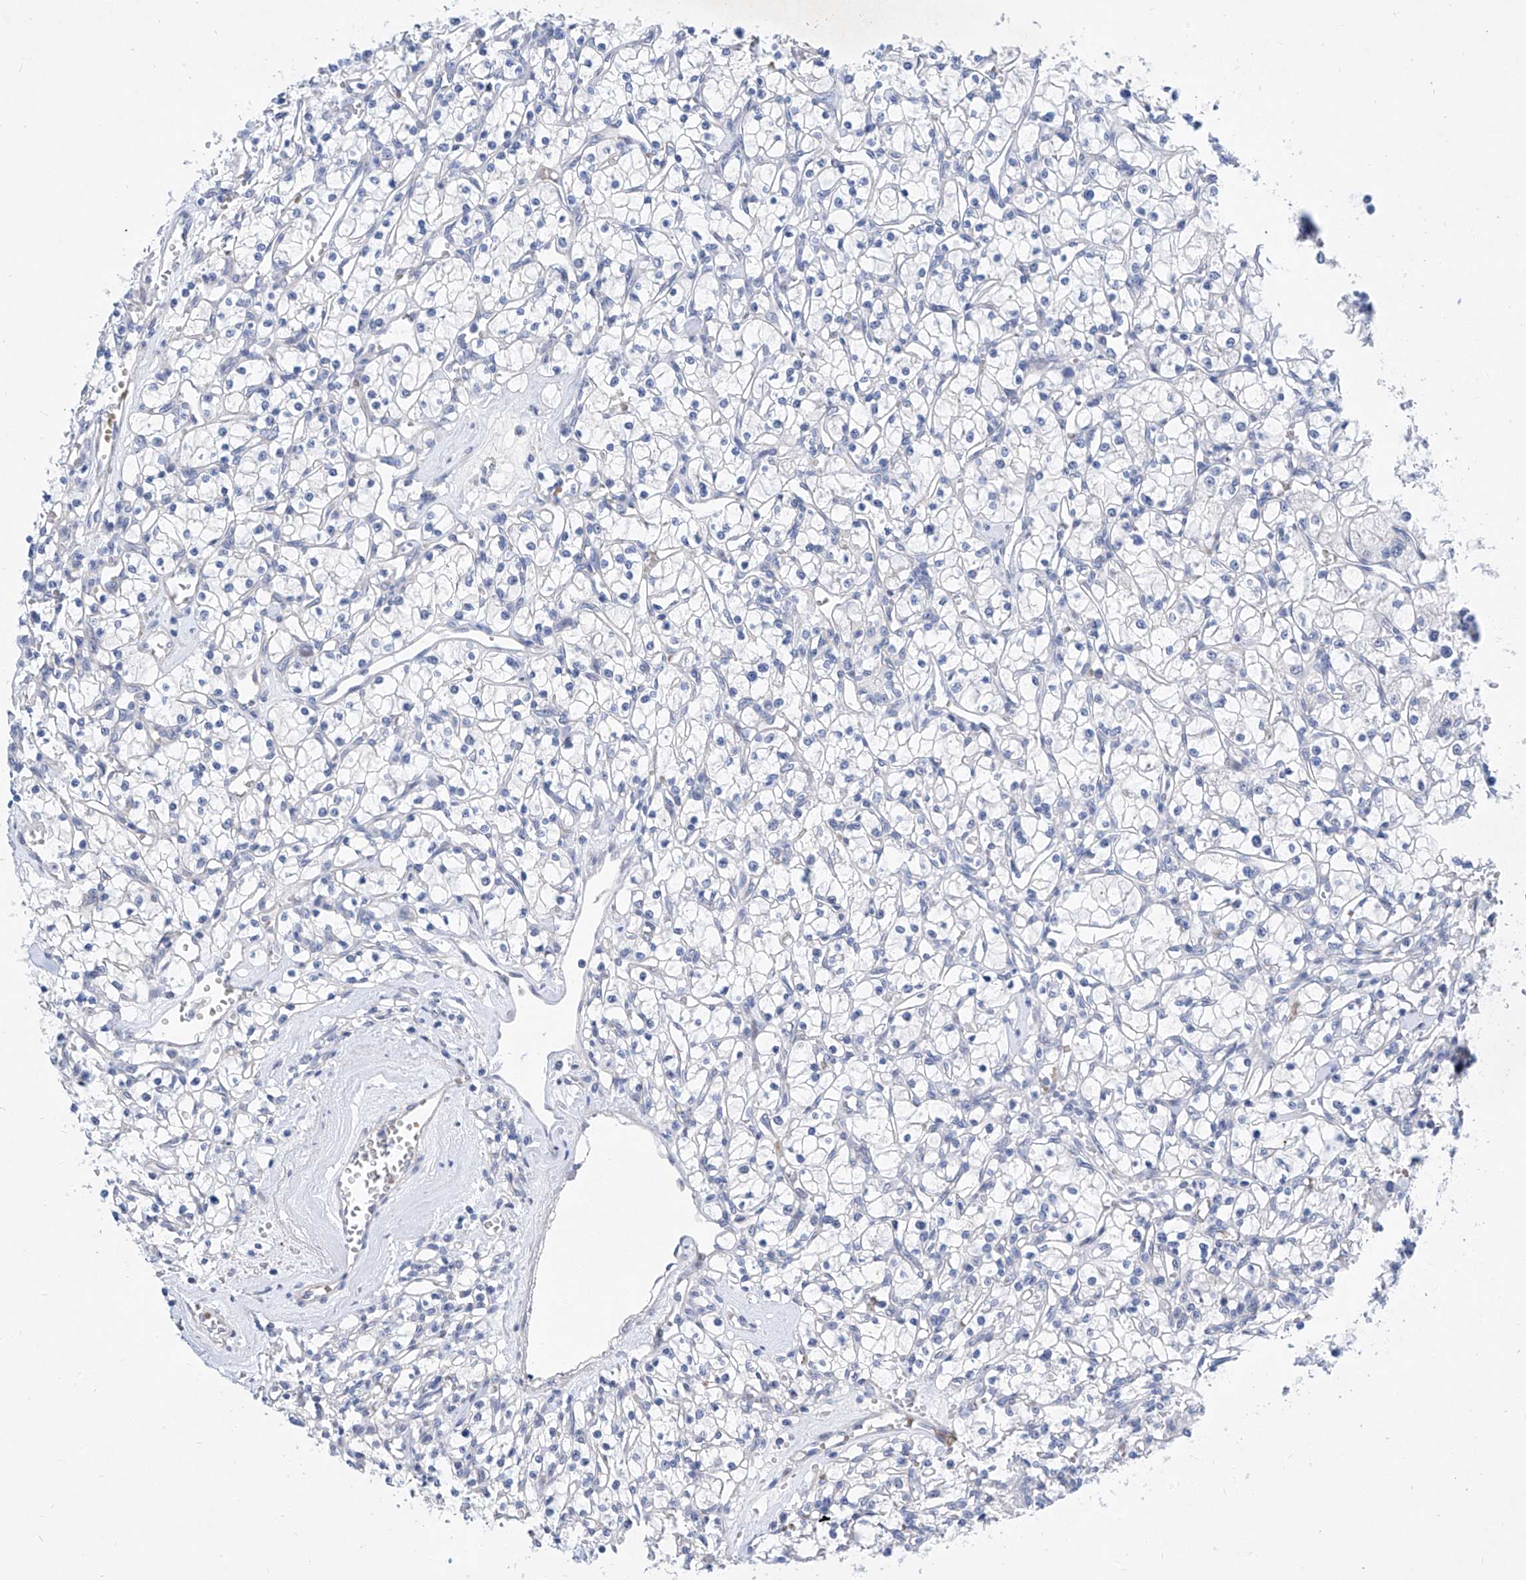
{"staining": {"intensity": "negative", "quantity": "none", "location": "none"}, "tissue": "renal cancer", "cell_type": "Tumor cells", "image_type": "cancer", "snomed": [{"axis": "morphology", "description": "Adenocarcinoma, NOS"}, {"axis": "topography", "description": "Kidney"}], "caption": "Immunohistochemistry photomicrograph of renal cancer (adenocarcinoma) stained for a protein (brown), which reveals no staining in tumor cells.", "gene": "BPTF", "patient": {"sex": "female", "age": 59}}